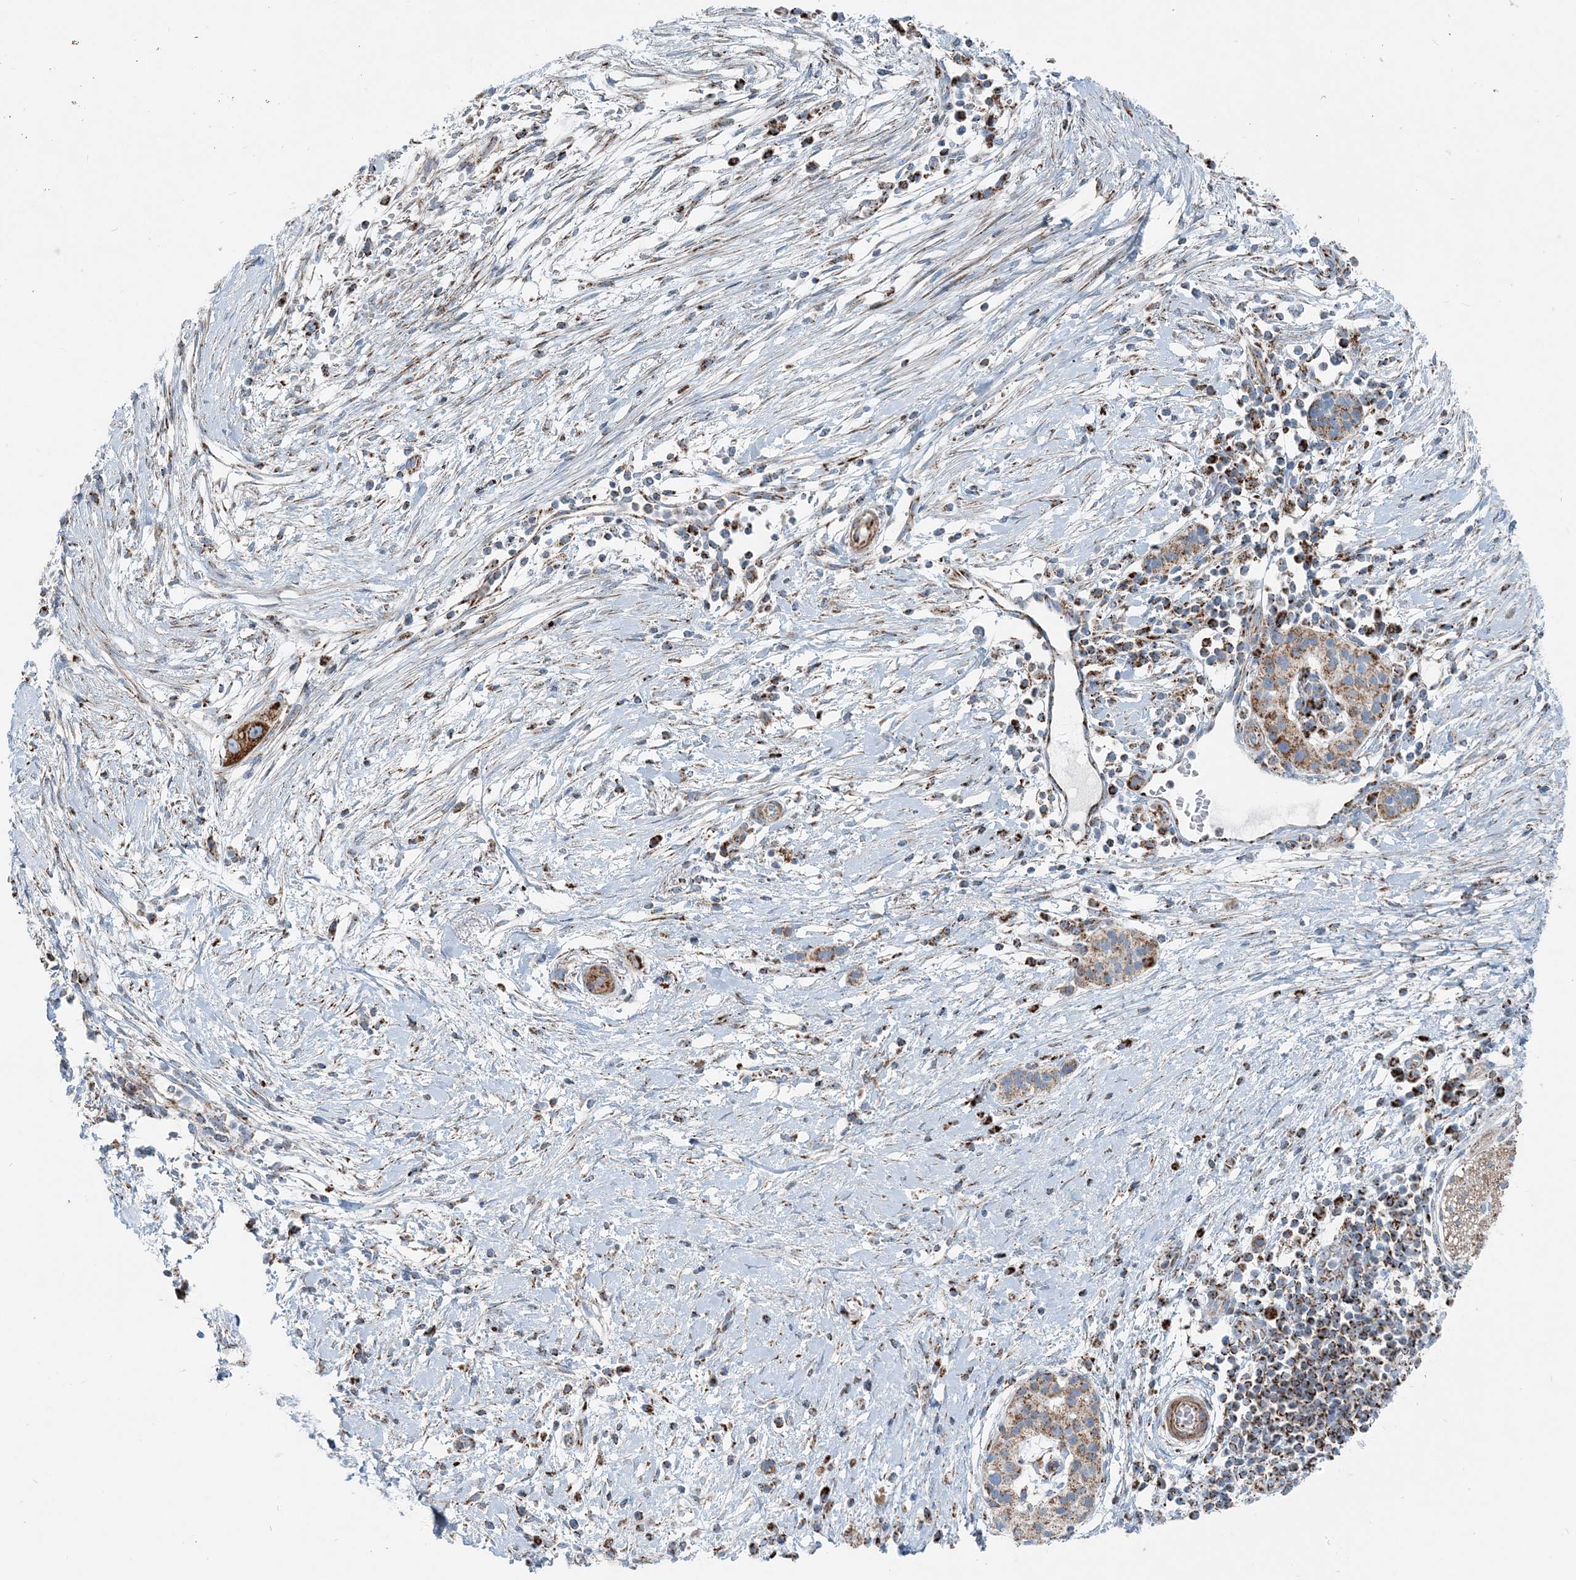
{"staining": {"intensity": "strong", "quantity": ">75%", "location": "cytoplasmic/membranous"}, "tissue": "pancreatic cancer", "cell_type": "Tumor cells", "image_type": "cancer", "snomed": [{"axis": "morphology", "description": "Adenocarcinoma, NOS"}, {"axis": "topography", "description": "Pancreas"}], "caption": "This is a micrograph of immunohistochemistry staining of pancreatic adenocarcinoma, which shows strong expression in the cytoplasmic/membranous of tumor cells.", "gene": "INTU", "patient": {"sex": "male", "age": 68}}